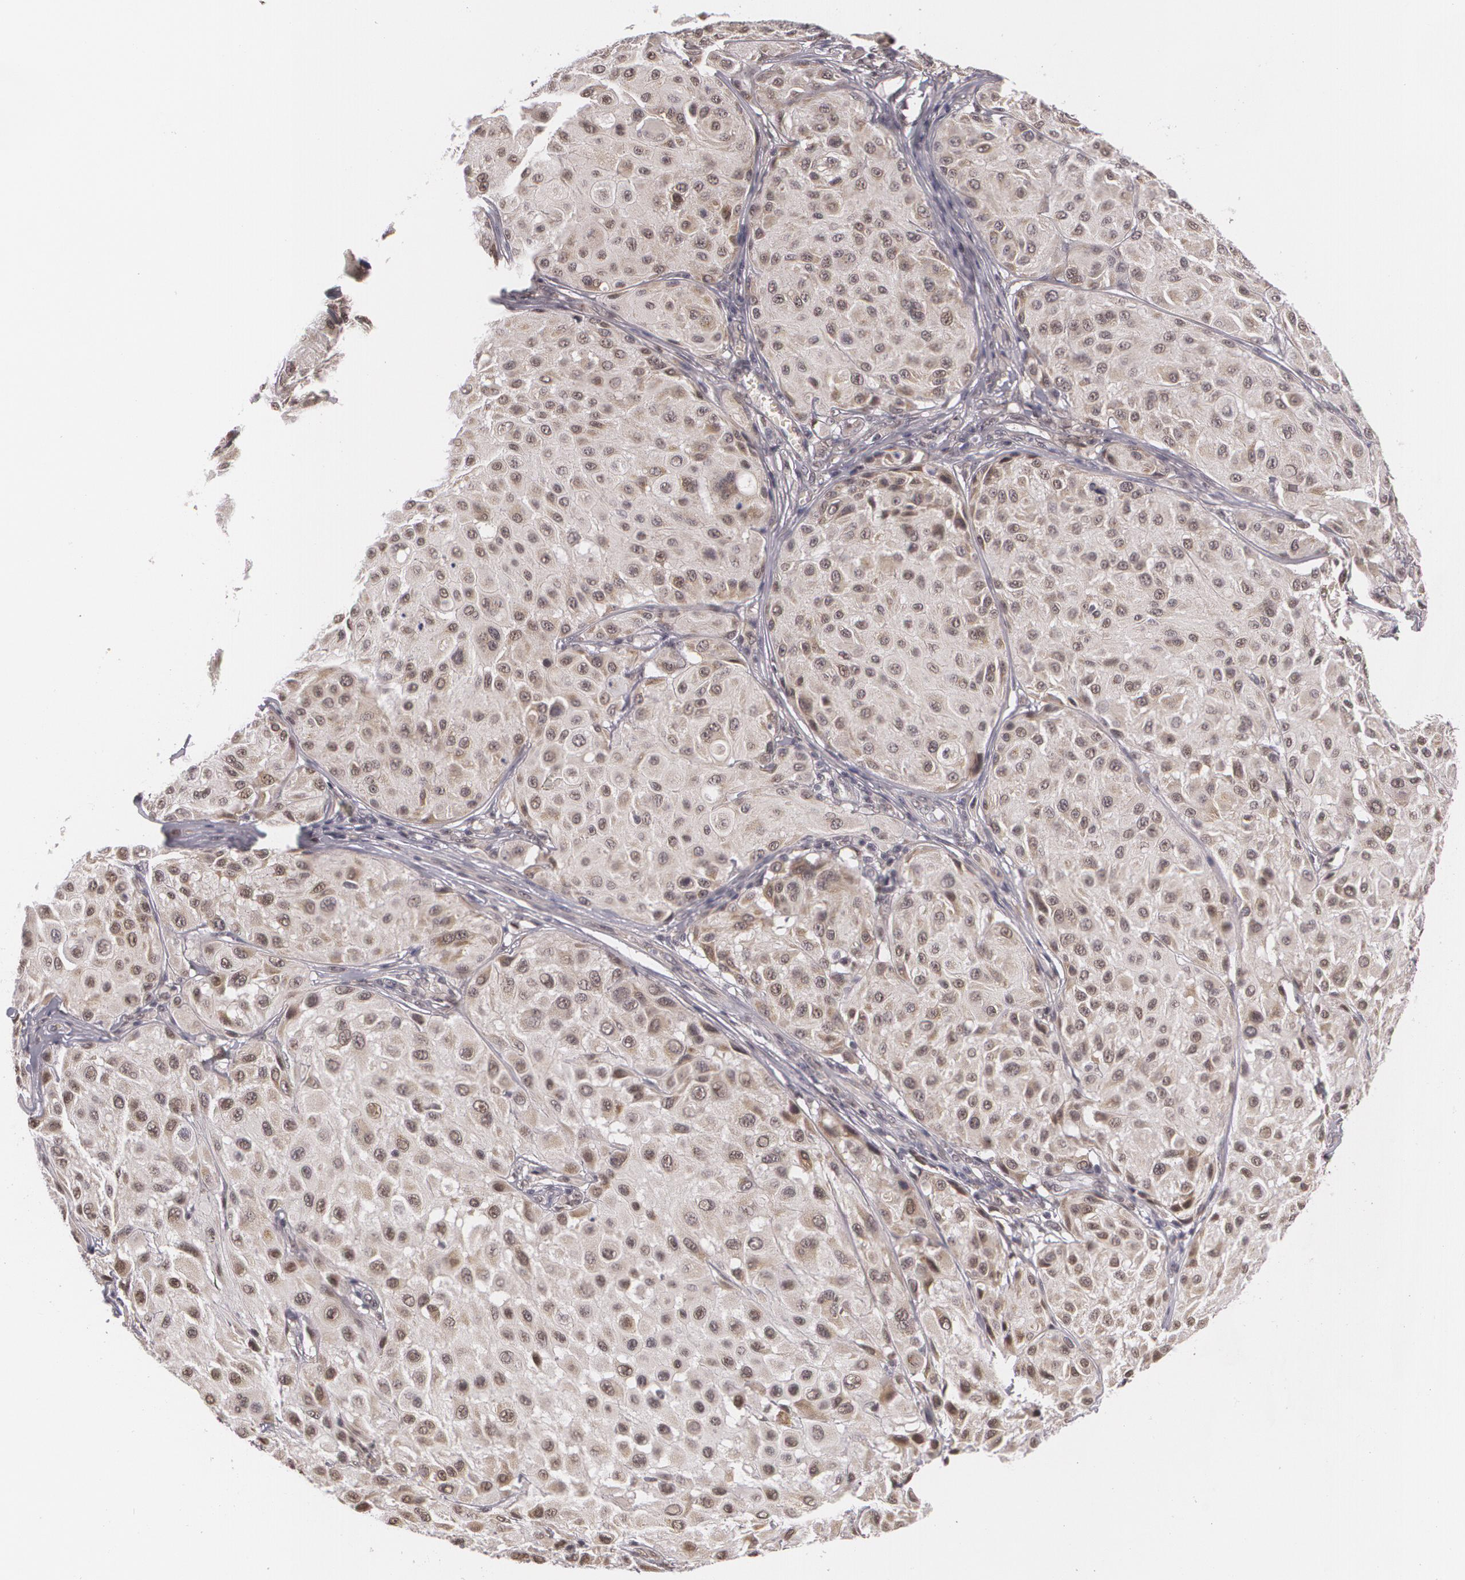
{"staining": {"intensity": "weak", "quantity": "<25%", "location": "nuclear"}, "tissue": "melanoma", "cell_type": "Tumor cells", "image_type": "cancer", "snomed": [{"axis": "morphology", "description": "Malignant melanoma, NOS"}, {"axis": "topography", "description": "Skin"}], "caption": "This is a photomicrograph of immunohistochemistry staining of melanoma, which shows no expression in tumor cells. The staining was performed using DAB to visualize the protein expression in brown, while the nuclei were stained in blue with hematoxylin (Magnification: 20x).", "gene": "ALX1", "patient": {"sex": "male", "age": 36}}